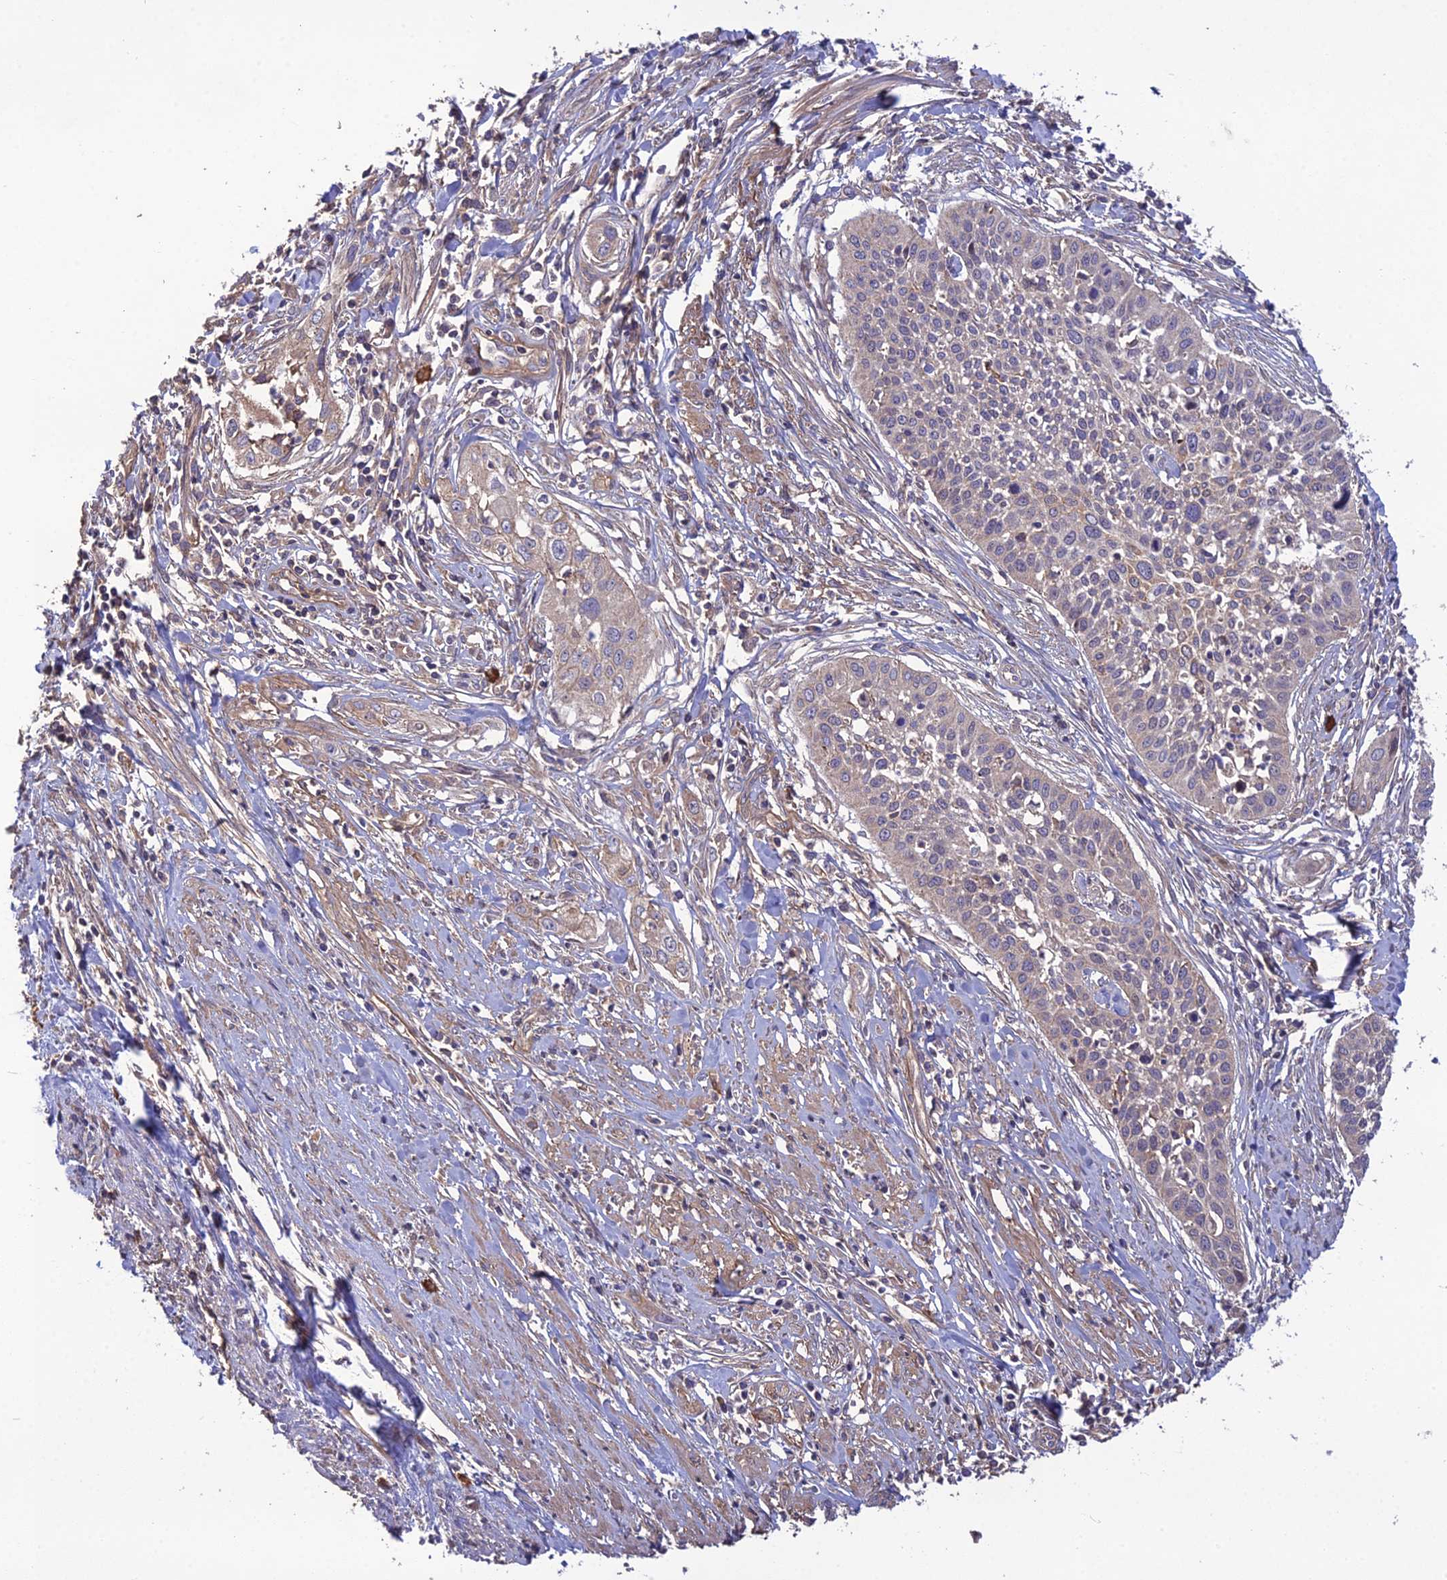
{"staining": {"intensity": "weak", "quantity": "25%-75%", "location": "cytoplasmic/membranous"}, "tissue": "cervical cancer", "cell_type": "Tumor cells", "image_type": "cancer", "snomed": [{"axis": "morphology", "description": "Squamous cell carcinoma, NOS"}, {"axis": "topography", "description": "Cervix"}], "caption": "A photomicrograph showing weak cytoplasmic/membranous staining in about 25%-75% of tumor cells in squamous cell carcinoma (cervical), as visualized by brown immunohistochemical staining.", "gene": "GALR2", "patient": {"sex": "female", "age": 34}}